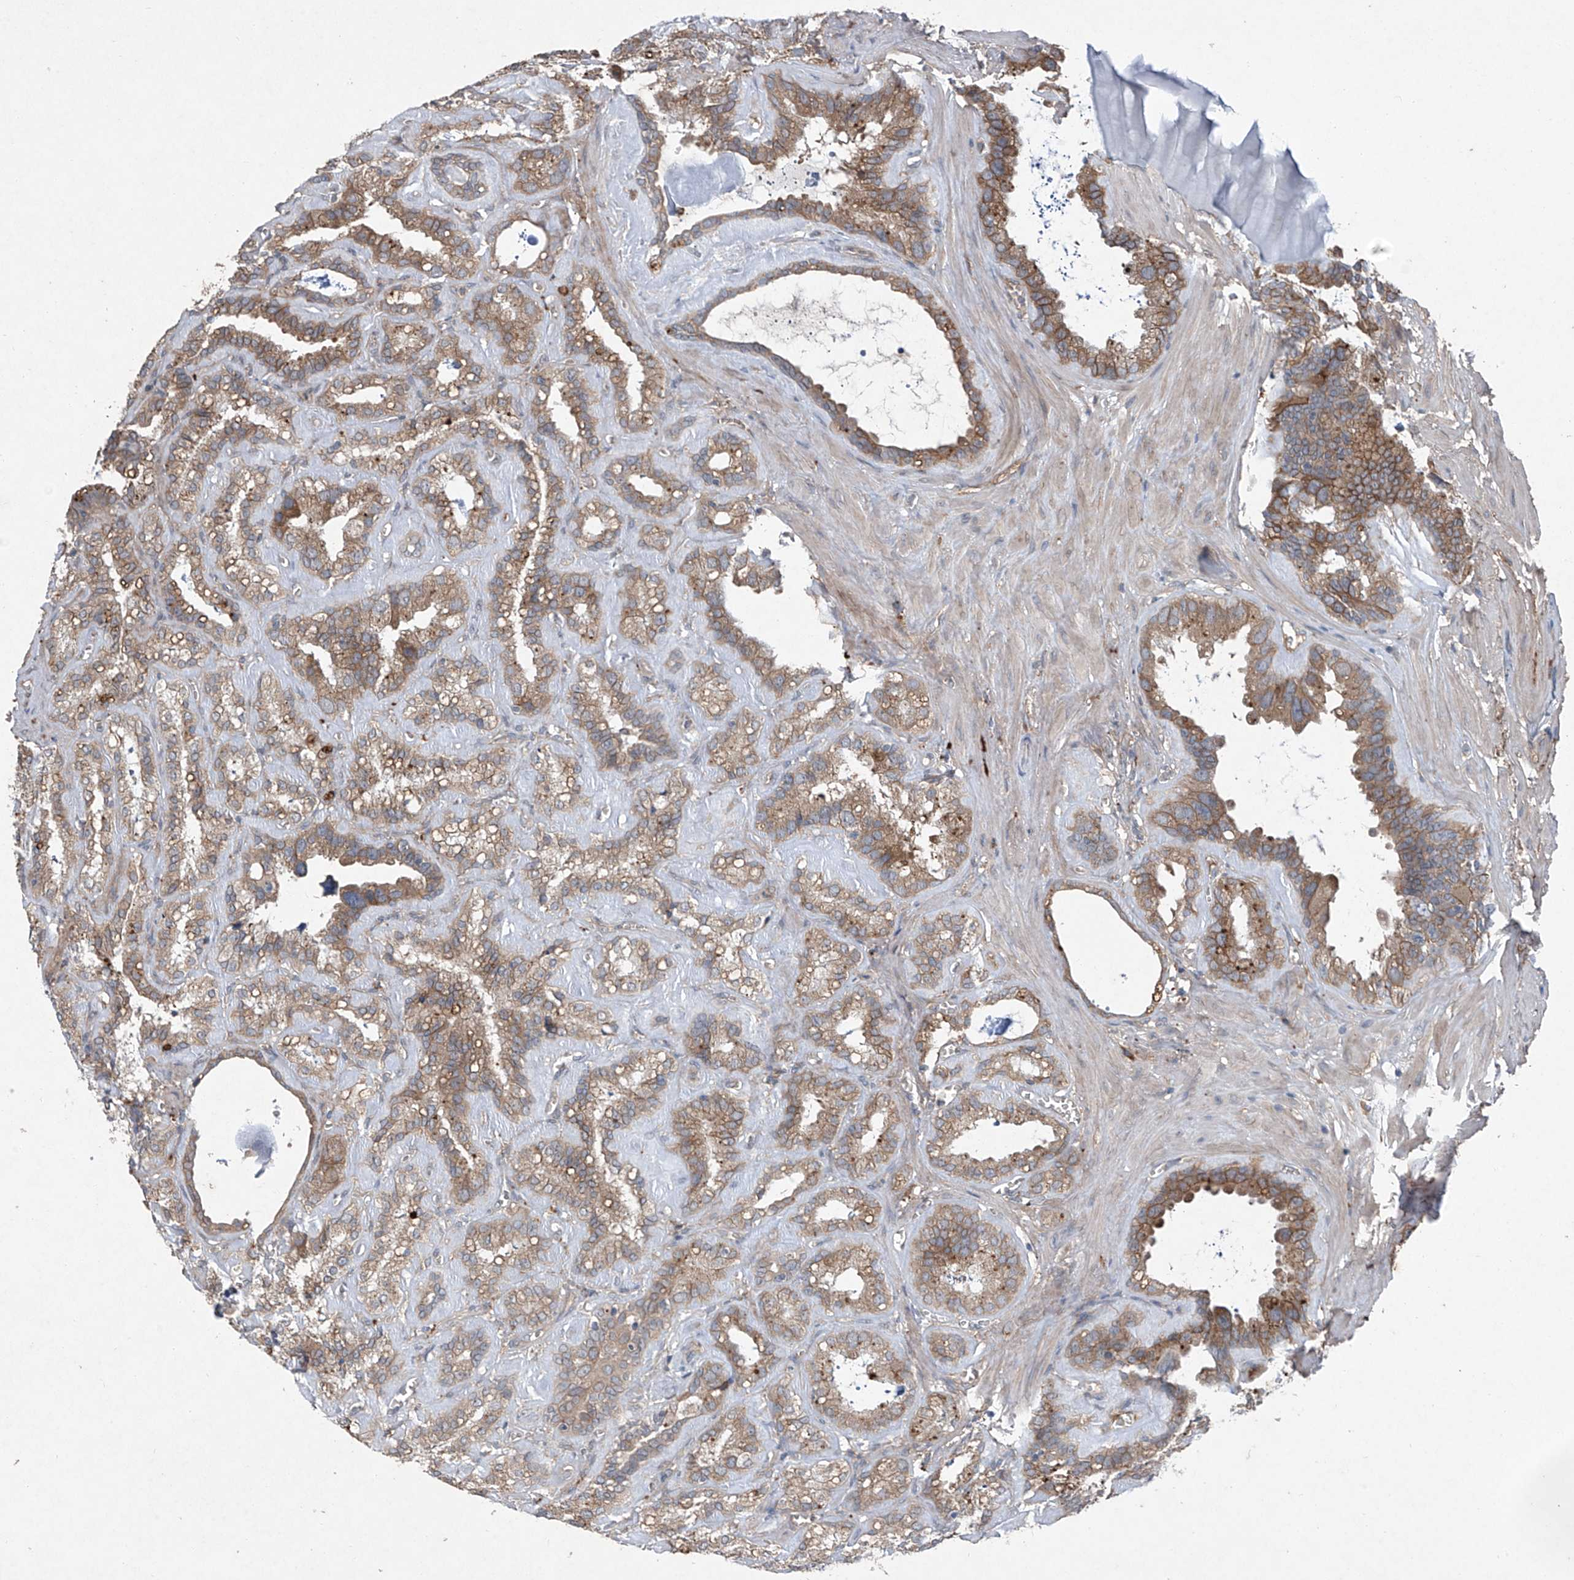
{"staining": {"intensity": "moderate", "quantity": ">75%", "location": "cytoplasmic/membranous"}, "tissue": "seminal vesicle", "cell_type": "Glandular cells", "image_type": "normal", "snomed": [{"axis": "morphology", "description": "Normal tissue, NOS"}, {"axis": "topography", "description": "Prostate"}, {"axis": "topography", "description": "Seminal veicle"}], "caption": "Brown immunohistochemical staining in normal human seminal vesicle displays moderate cytoplasmic/membranous staining in approximately >75% of glandular cells. The staining was performed using DAB (3,3'-diaminobenzidine), with brown indicating positive protein expression. Nuclei are stained blue with hematoxylin.", "gene": "FOXRED2", "patient": {"sex": "male", "age": 59}}